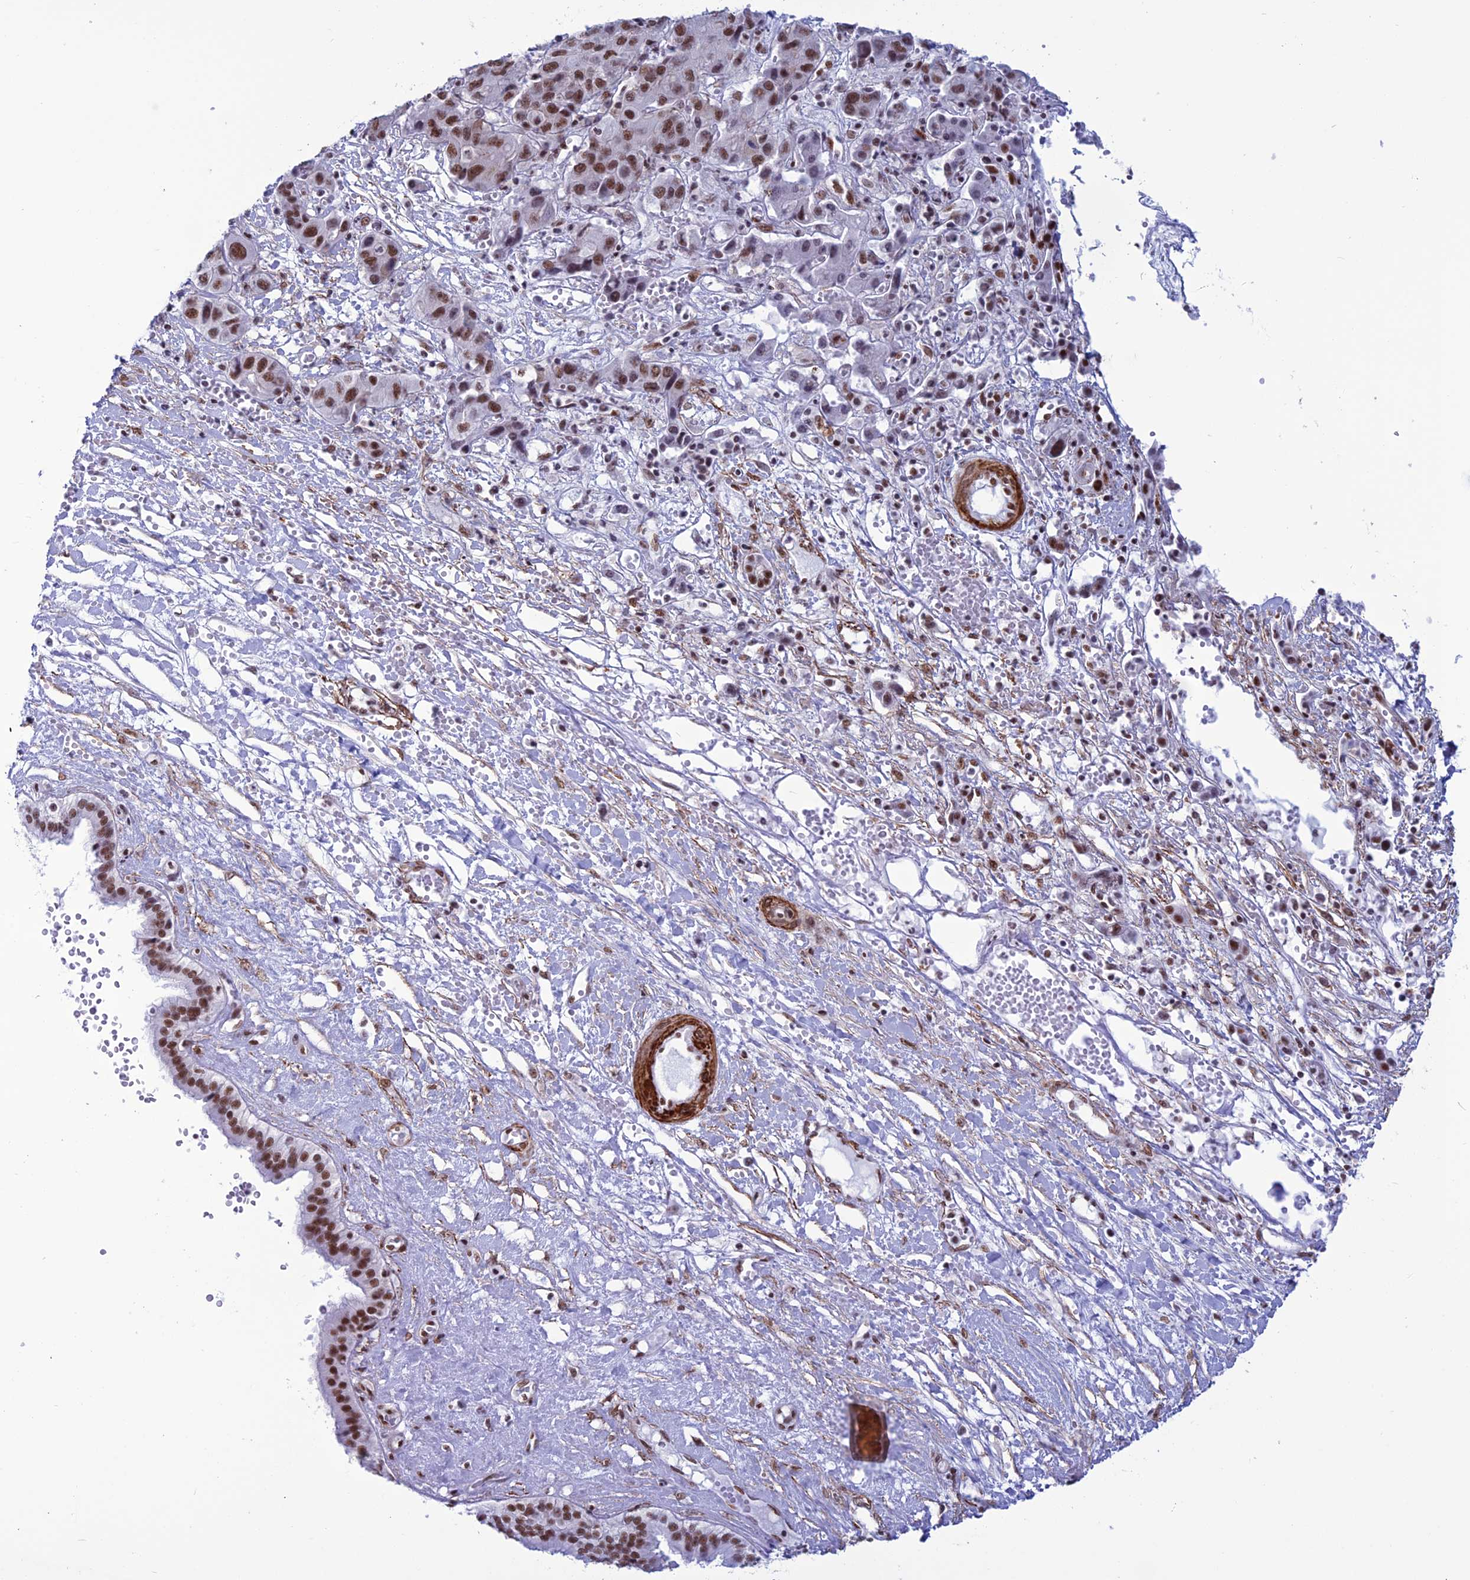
{"staining": {"intensity": "moderate", "quantity": ">75%", "location": "nuclear"}, "tissue": "liver cancer", "cell_type": "Tumor cells", "image_type": "cancer", "snomed": [{"axis": "morphology", "description": "Cholangiocarcinoma"}, {"axis": "topography", "description": "Liver"}], "caption": "Liver cancer (cholangiocarcinoma) was stained to show a protein in brown. There is medium levels of moderate nuclear expression in about >75% of tumor cells. The protein is stained brown, and the nuclei are stained in blue (DAB IHC with brightfield microscopy, high magnification).", "gene": "U2AF1", "patient": {"sex": "male", "age": 67}}